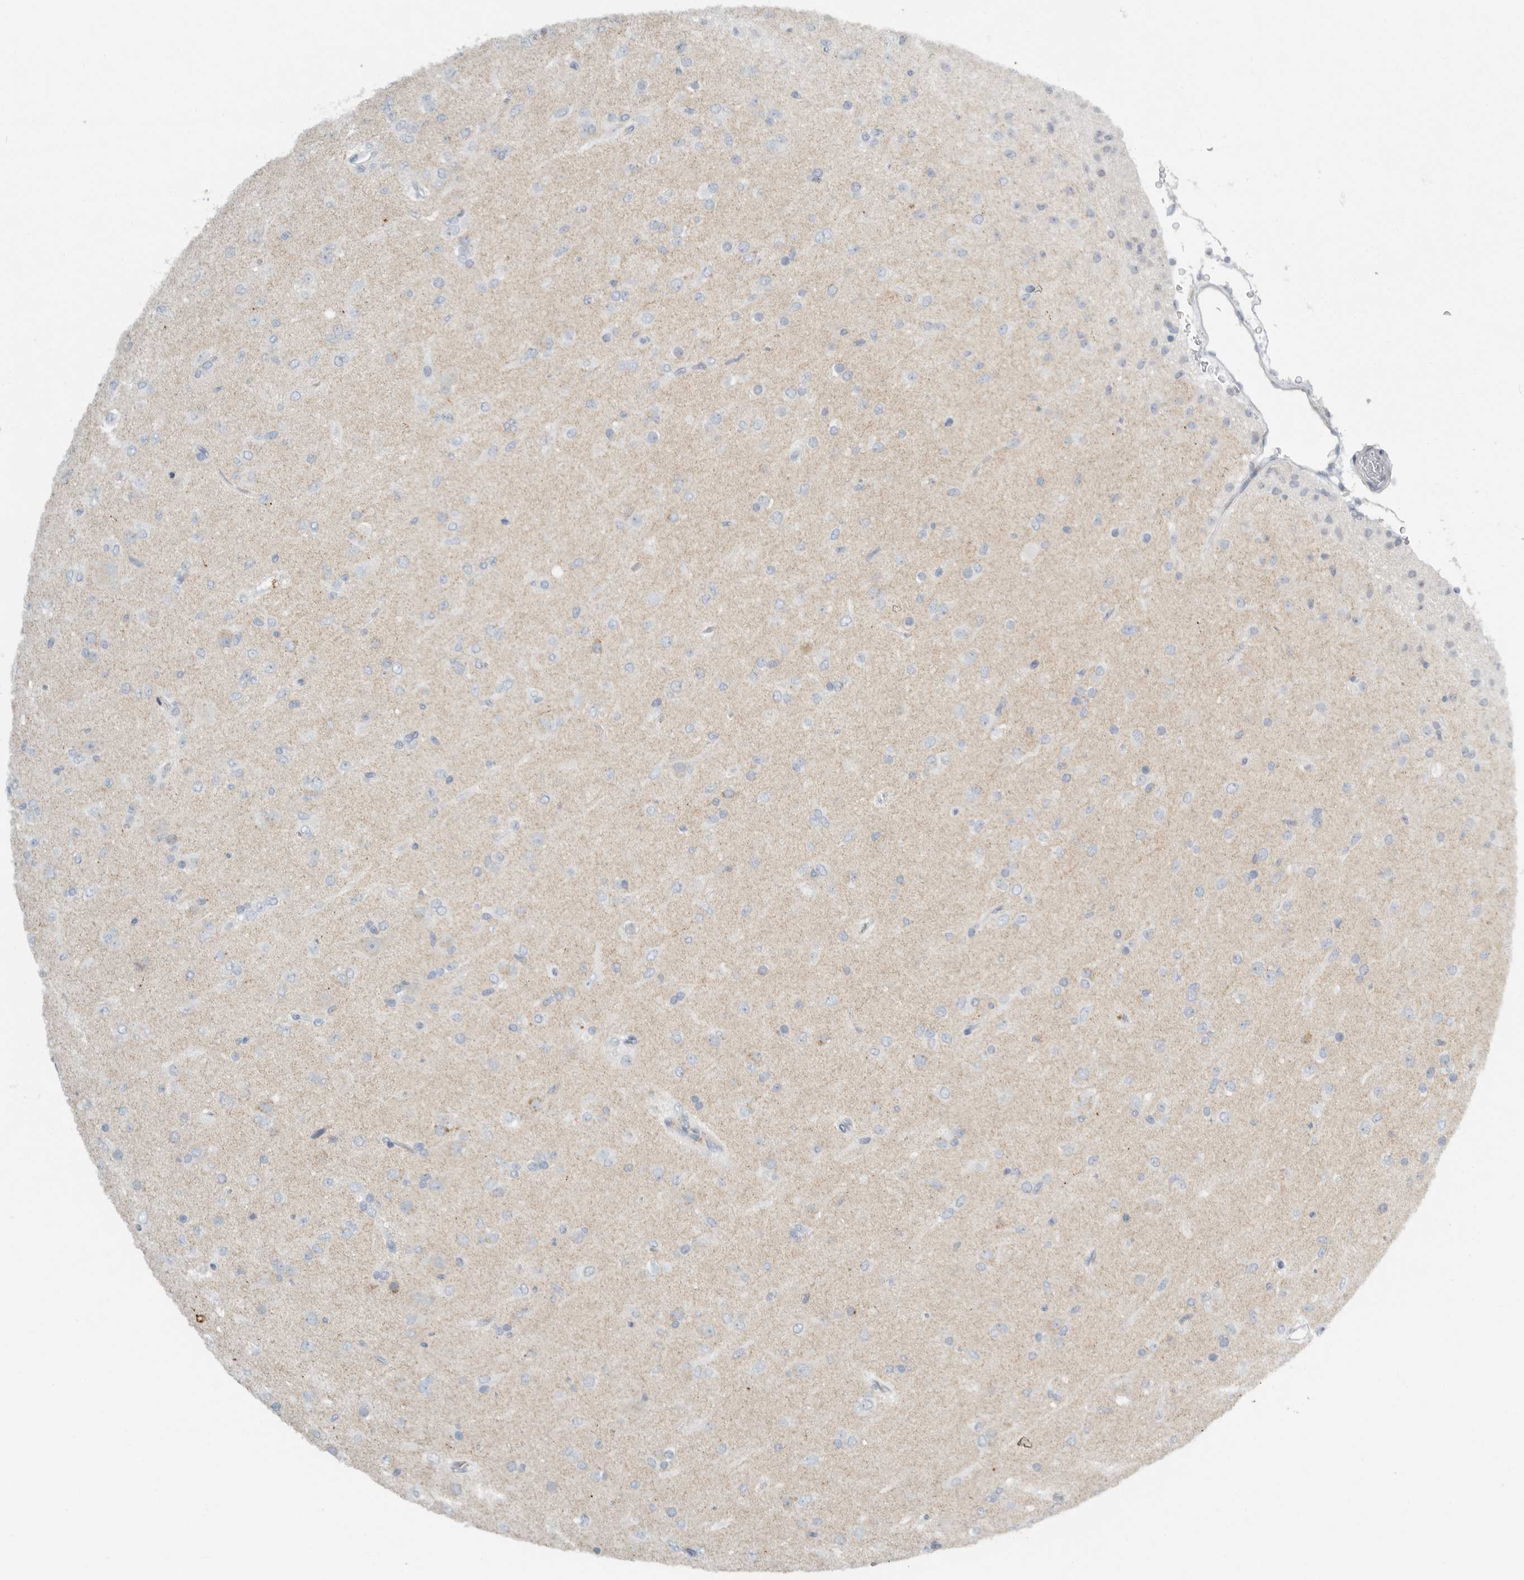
{"staining": {"intensity": "negative", "quantity": "none", "location": "none"}, "tissue": "glioma", "cell_type": "Tumor cells", "image_type": "cancer", "snomed": [{"axis": "morphology", "description": "Glioma, malignant, Low grade"}, {"axis": "topography", "description": "Brain"}], "caption": "Tumor cells show no significant protein staining in low-grade glioma (malignant).", "gene": "PAM", "patient": {"sex": "male", "age": 65}}